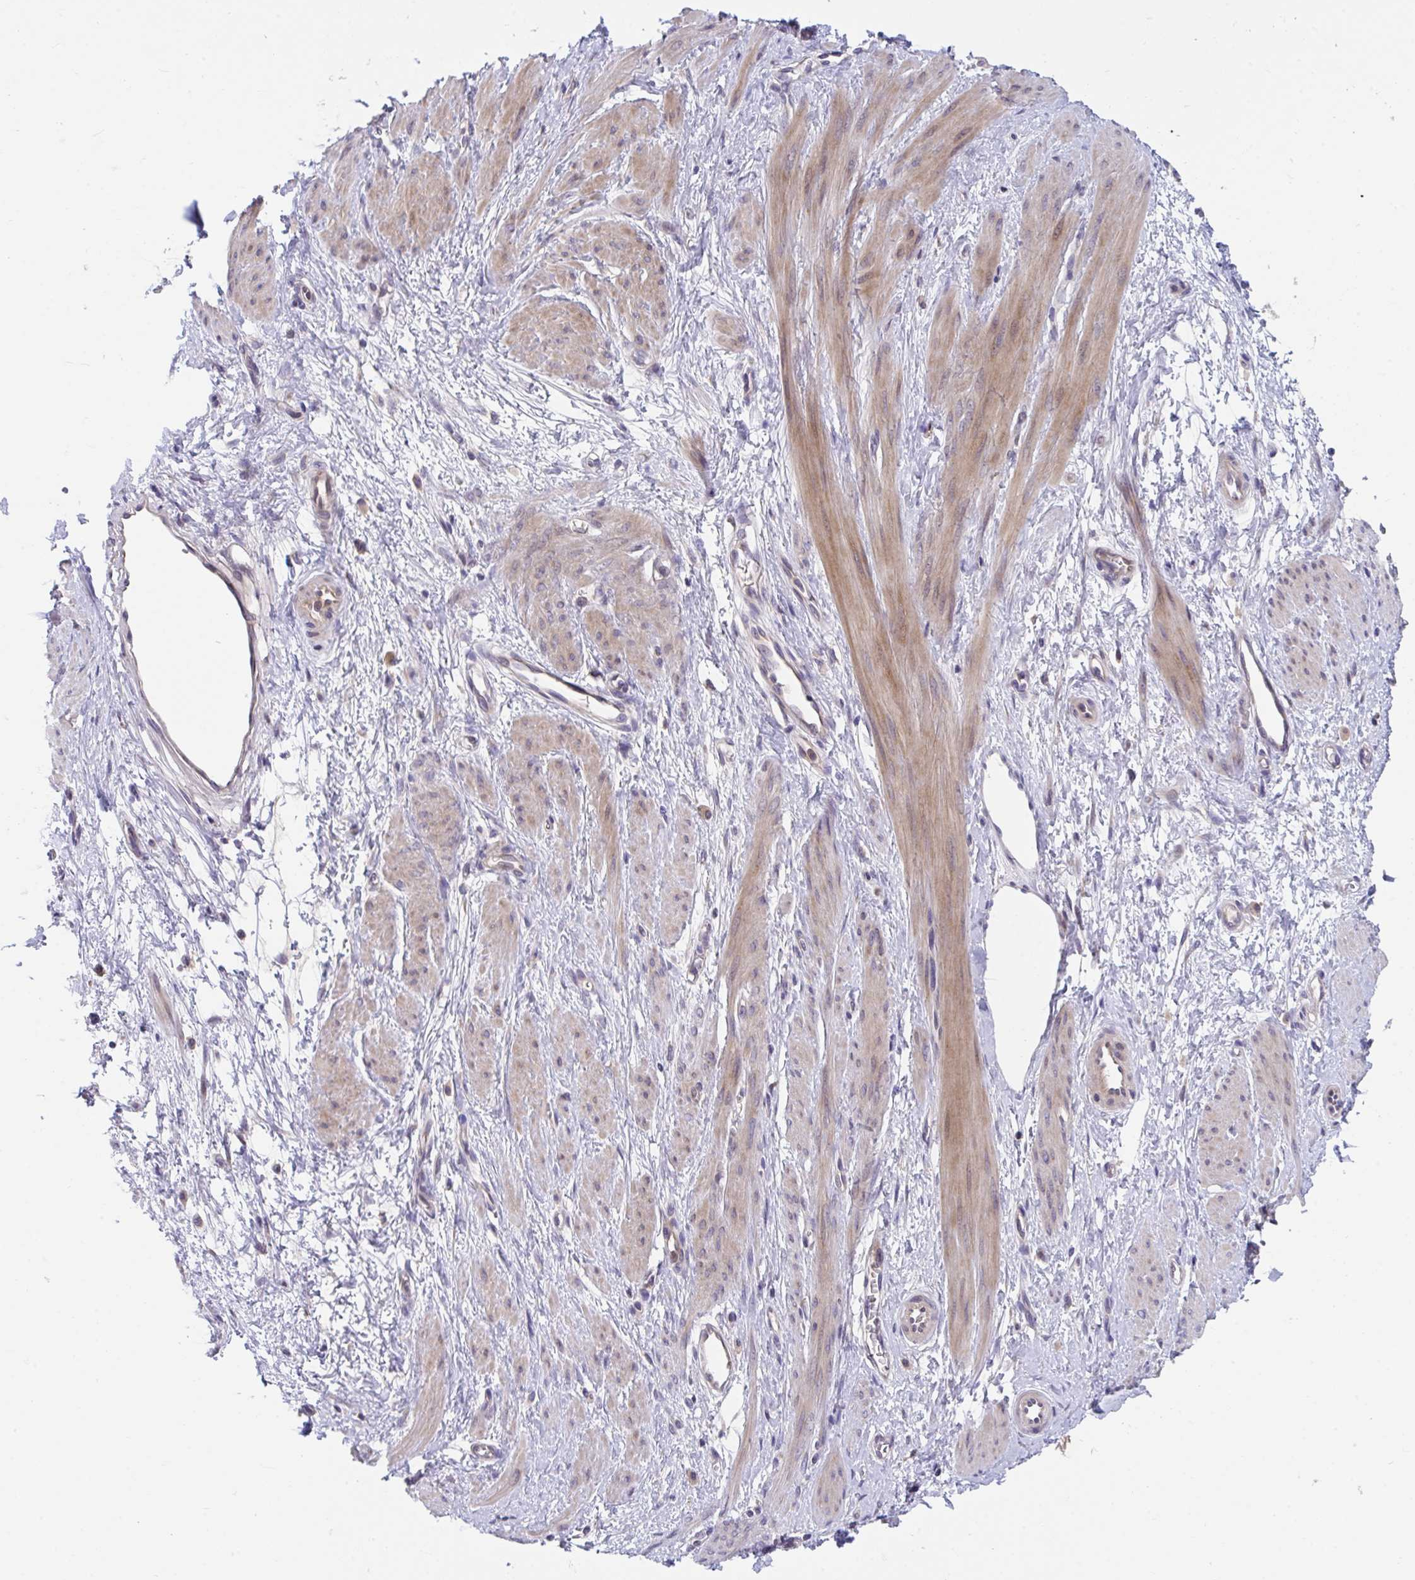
{"staining": {"intensity": "moderate", "quantity": "25%-75%", "location": "cytoplasmic/membranous"}, "tissue": "smooth muscle", "cell_type": "Smooth muscle cells", "image_type": "normal", "snomed": [{"axis": "morphology", "description": "Normal tissue, NOS"}, {"axis": "topography", "description": "Smooth muscle"}, {"axis": "topography", "description": "Uterus"}], "caption": "Moderate cytoplasmic/membranous expression is present in about 25%-75% of smooth muscle cells in benign smooth muscle. (DAB (3,3'-diaminobenzidine) IHC, brown staining for protein, blue staining for nuclei).", "gene": "SUSD4", "patient": {"sex": "female", "age": 39}}